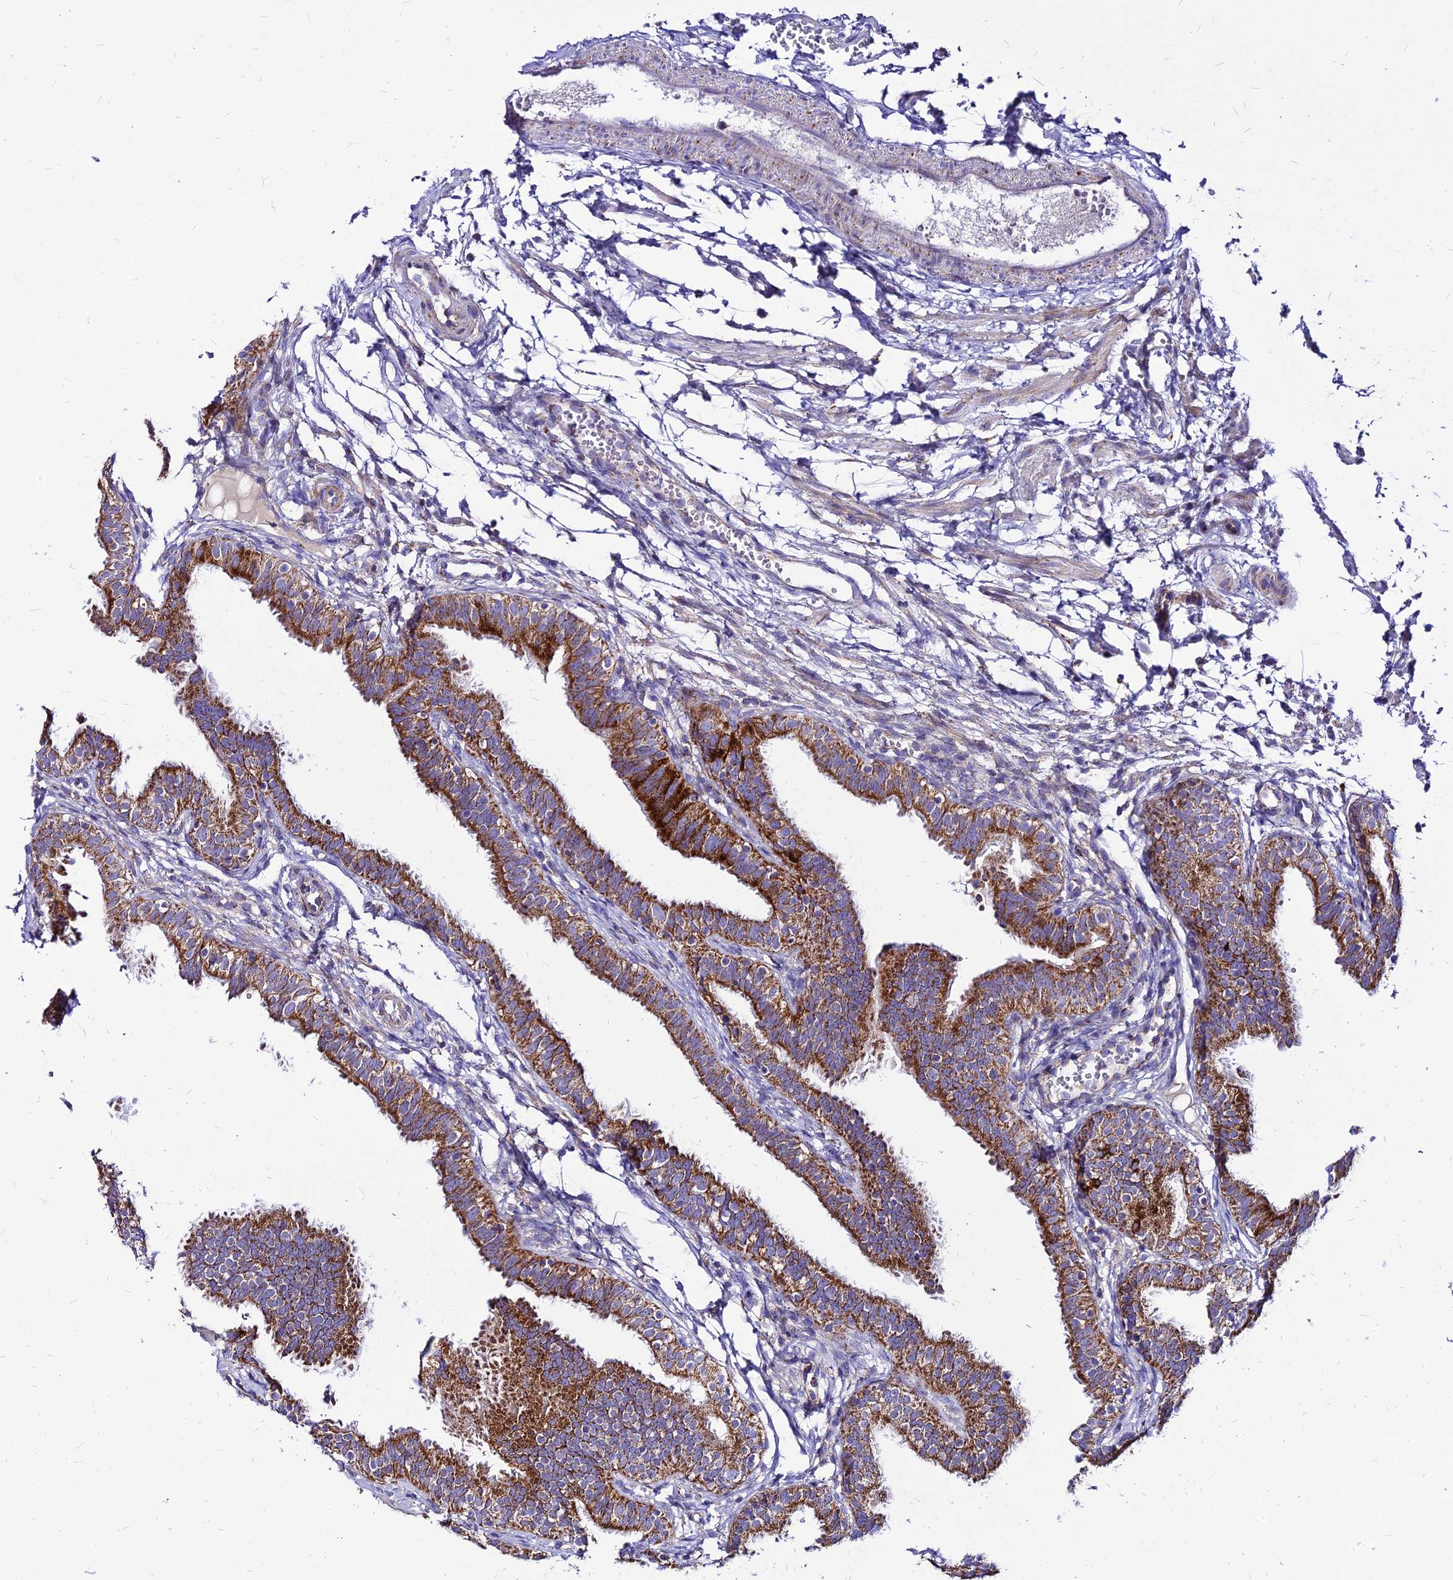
{"staining": {"intensity": "moderate", "quantity": ">75%", "location": "cytoplasmic/membranous"}, "tissue": "fallopian tube", "cell_type": "Glandular cells", "image_type": "normal", "snomed": [{"axis": "morphology", "description": "Normal tissue, NOS"}, {"axis": "topography", "description": "Fallopian tube"}], "caption": "IHC (DAB (3,3'-diaminobenzidine)) staining of unremarkable fallopian tube reveals moderate cytoplasmic/membranous protein staining in approximately >75% of glandular cells.", "gene": "ECI1", "patient": {"sex": "female", "age": 35}}